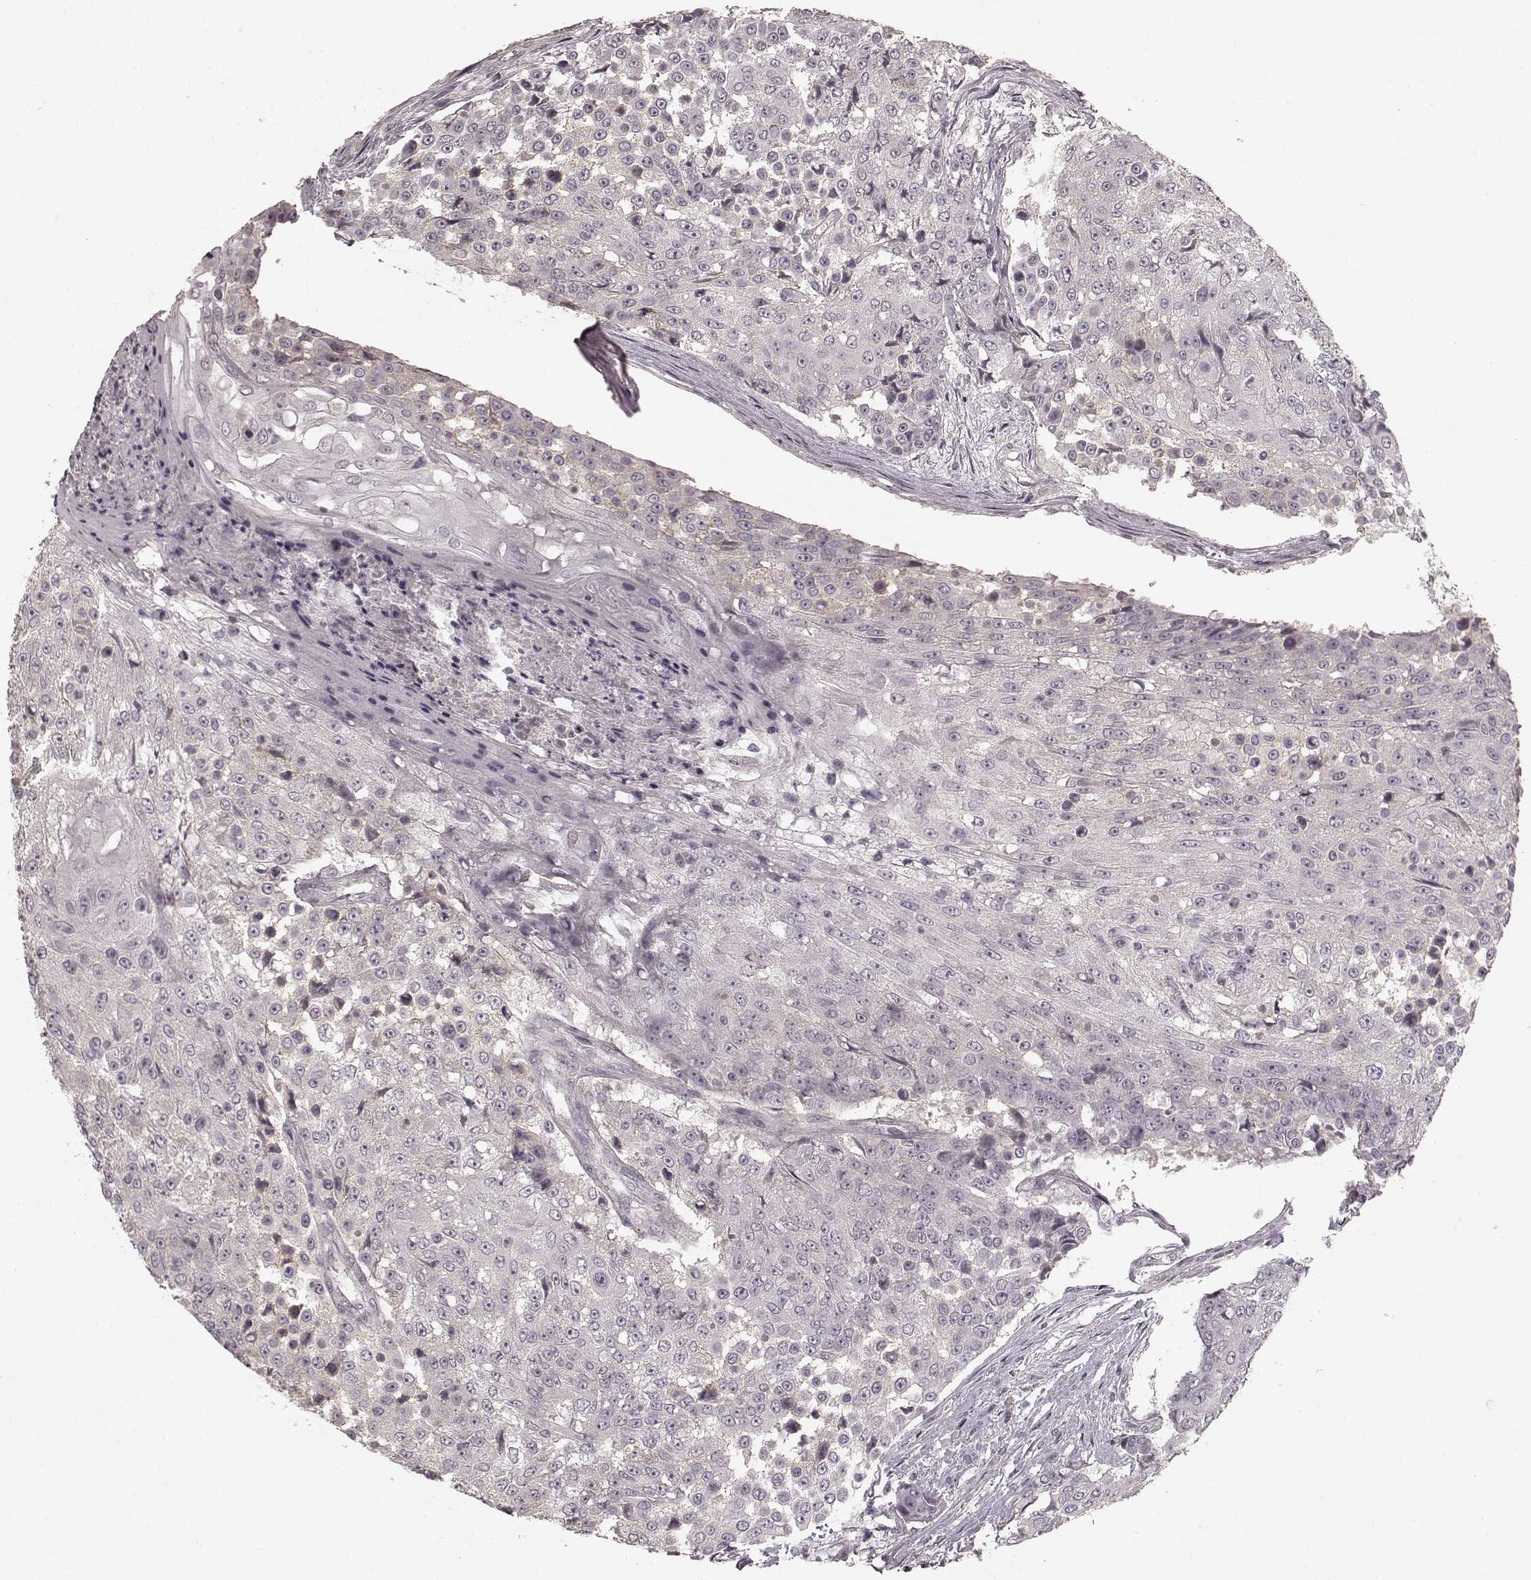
{"staining": {"intensity": "negative", "quantity": "none", "location": "none"}, "tissue": "urothelial cancer", "cell_type": "Tumor cells", "image_type": "cancer", "snomed": [{"axis": "morphology", "description": "Urothelial carcinoma, High grade"}, {"axis": "topography", "description": "Urinary bladder"}], "caption": "High magnification brightfield microscopy of urothelial cancer stained with DAB (brown) and counterstained with hematoxylin (blue): tumor cells show no significant positivity.", "gene": "PRKCE", "patient": {"sex": "female", "age": 63}}